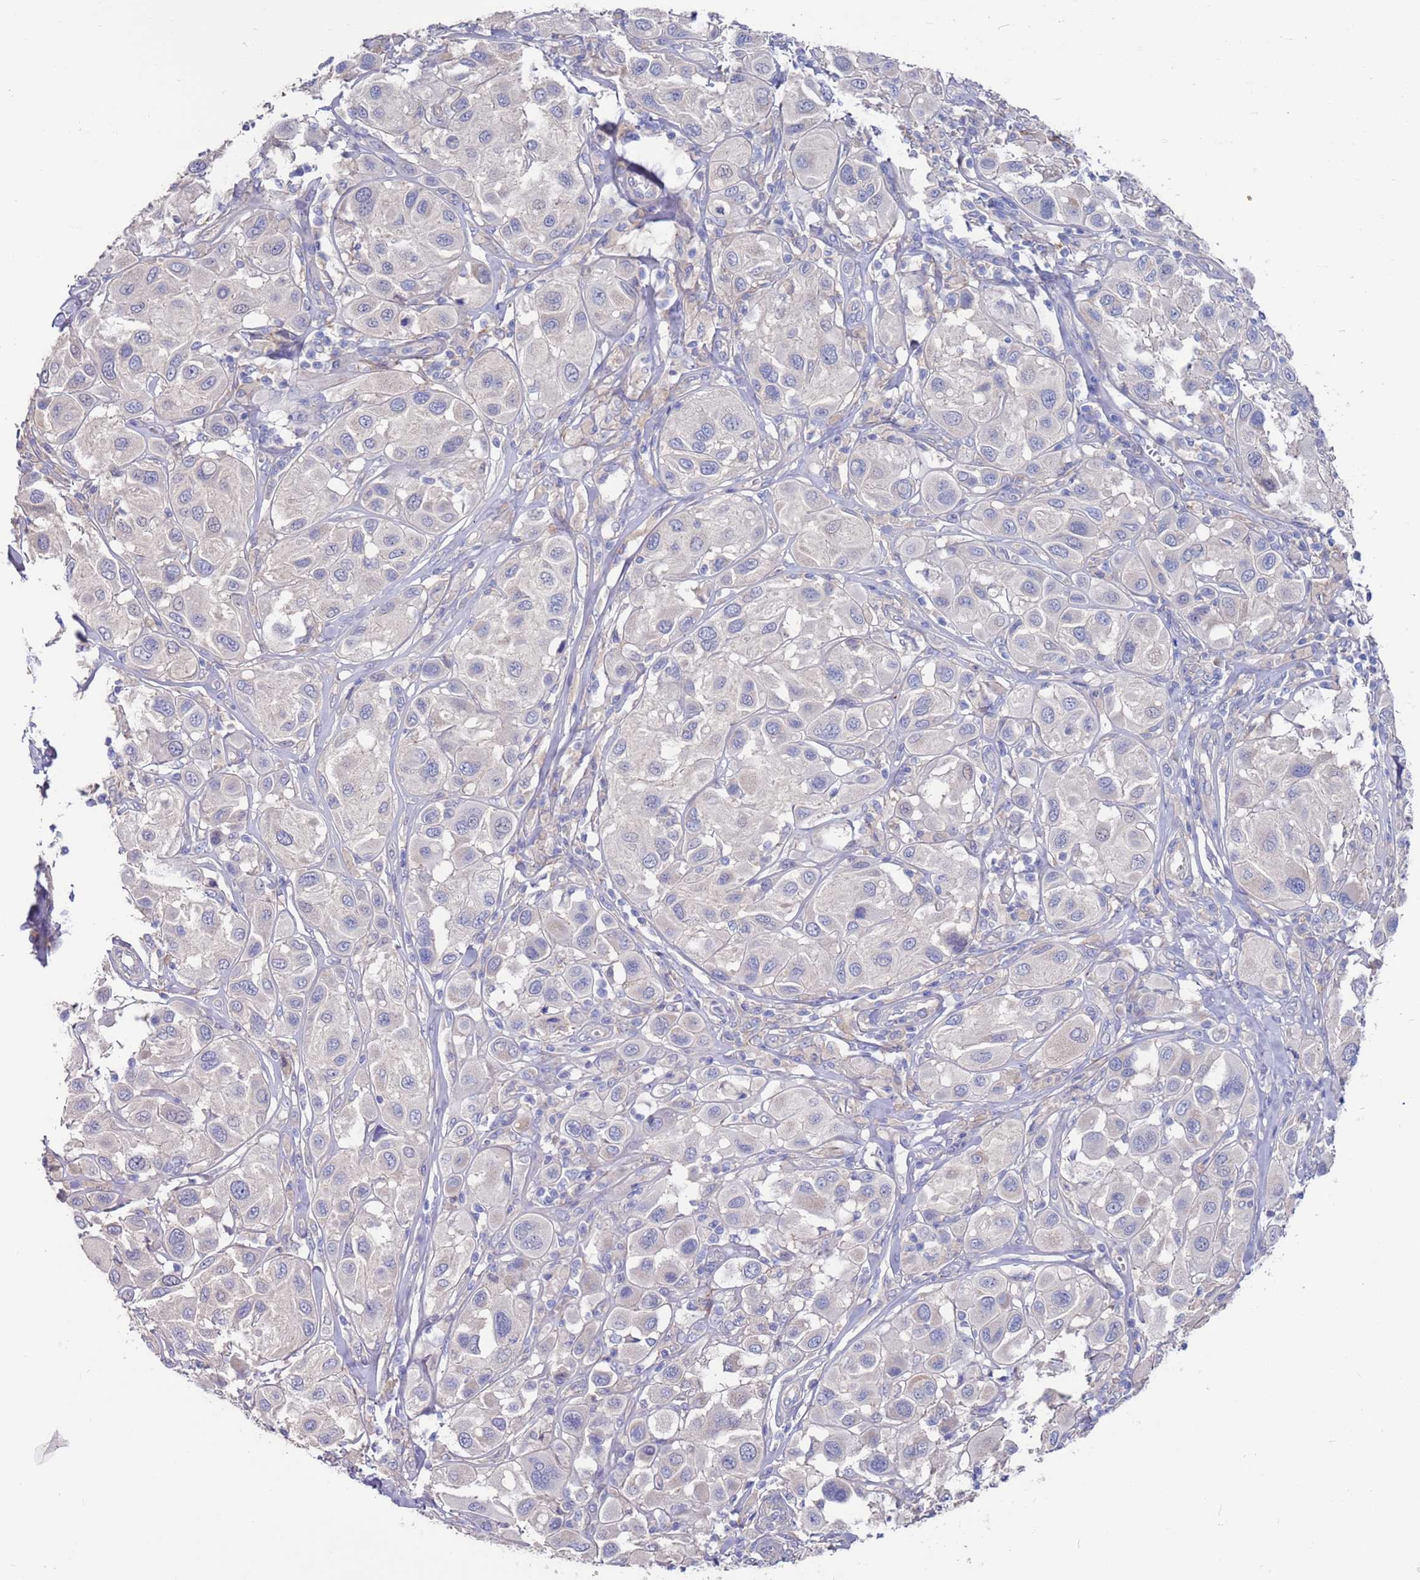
{"staining": {"intensity": "negative", "quantity": "none", "location": "none"}, "tissue": "melanoma", "cell_type": "Tumor cells", "image_type": "cancer", "snomed": [{"axis": "morphology", "description": "Malignant melanoma, Metastatic site"}, {"axis": "topography", "description": "Skin"}], "caption": "IHC micrograph of neoplastic tissue: human malignant melanoma (metastatic site) stained with DAB shows no significant protein staining in tumor cells.", "gene": "KRTCAP3", "patient": {"sex": "male", "age": 41}}